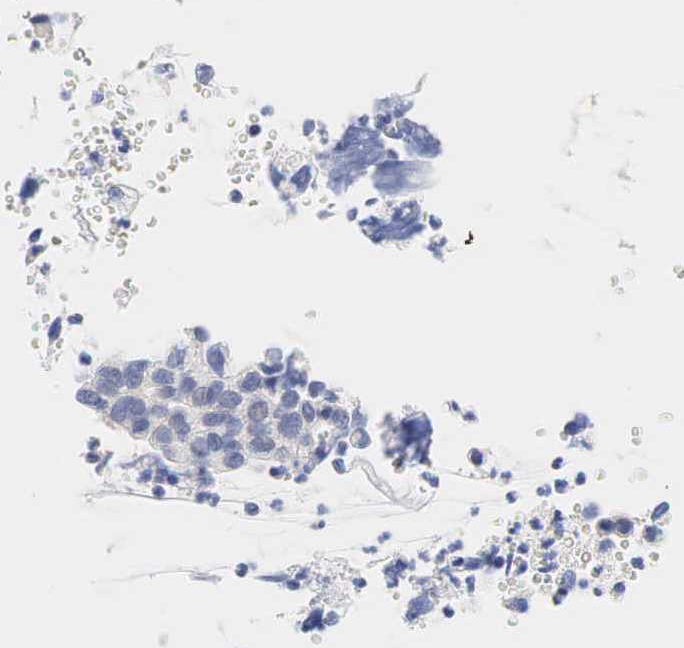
{"staining": {"intensity": "weak", "quantity": "25%-75%", "location": "cytoplasmic/membranous"}, "tissue": "cervical cancer", "cell_type": "Tumor cells", "image_type": "cancer", "snomed": [{"axis": "morphology", "description": "Normal tissue, NOS"}, {"axis": "morphology", "description": "Squamous cell carcinoma, NOS"}, {"axis": "topography", "description": "Cervix"}], "caption": "Cervical squamous cell carcinoma tissue reveals weak cytoplasmic/membranous expression in approximately 25%-75% of tumor cells", "gene": "AR", "patient": {"sex": "female", "age": 45}}